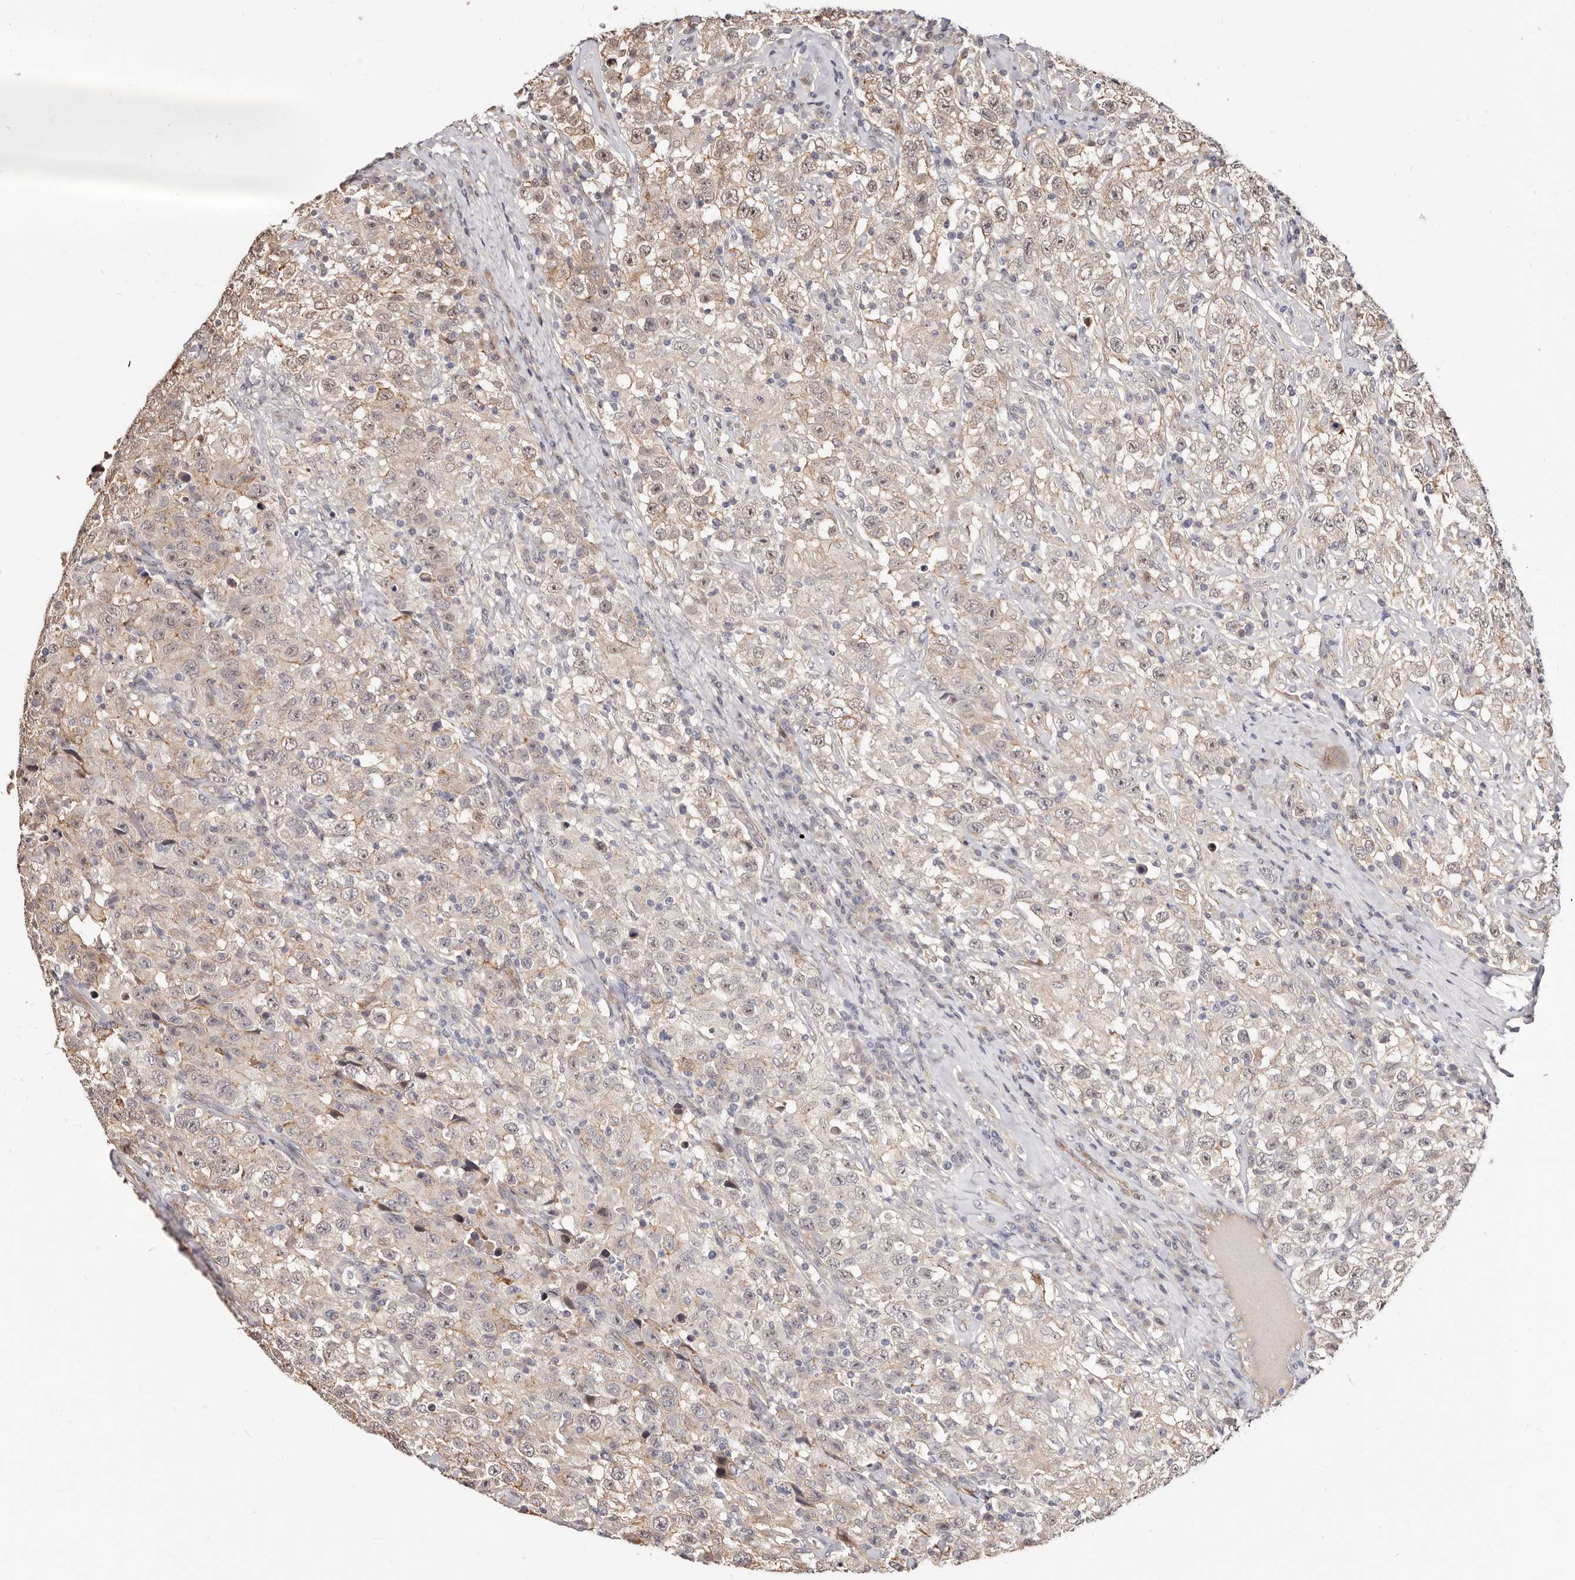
{"staining": {"intensity": "weak", "quantity": "<25%", "location": "cytoplasmic/membranous"}, "tissue": "testis cancer", "cell_type": "Tumor cells", "image_type": "cancer", "snomed": [{"axis": "morphology", "description": "Seminoma, NOS"}, {"axis": "topography", "description": "Testis"}], "caption": "A high-resolution histopathology image shows IHC staining of testis cancer, which shows no significant staining in tumor cells.", "gene": "TRIP13", "patient": {"sex": "male", "age": 41}}